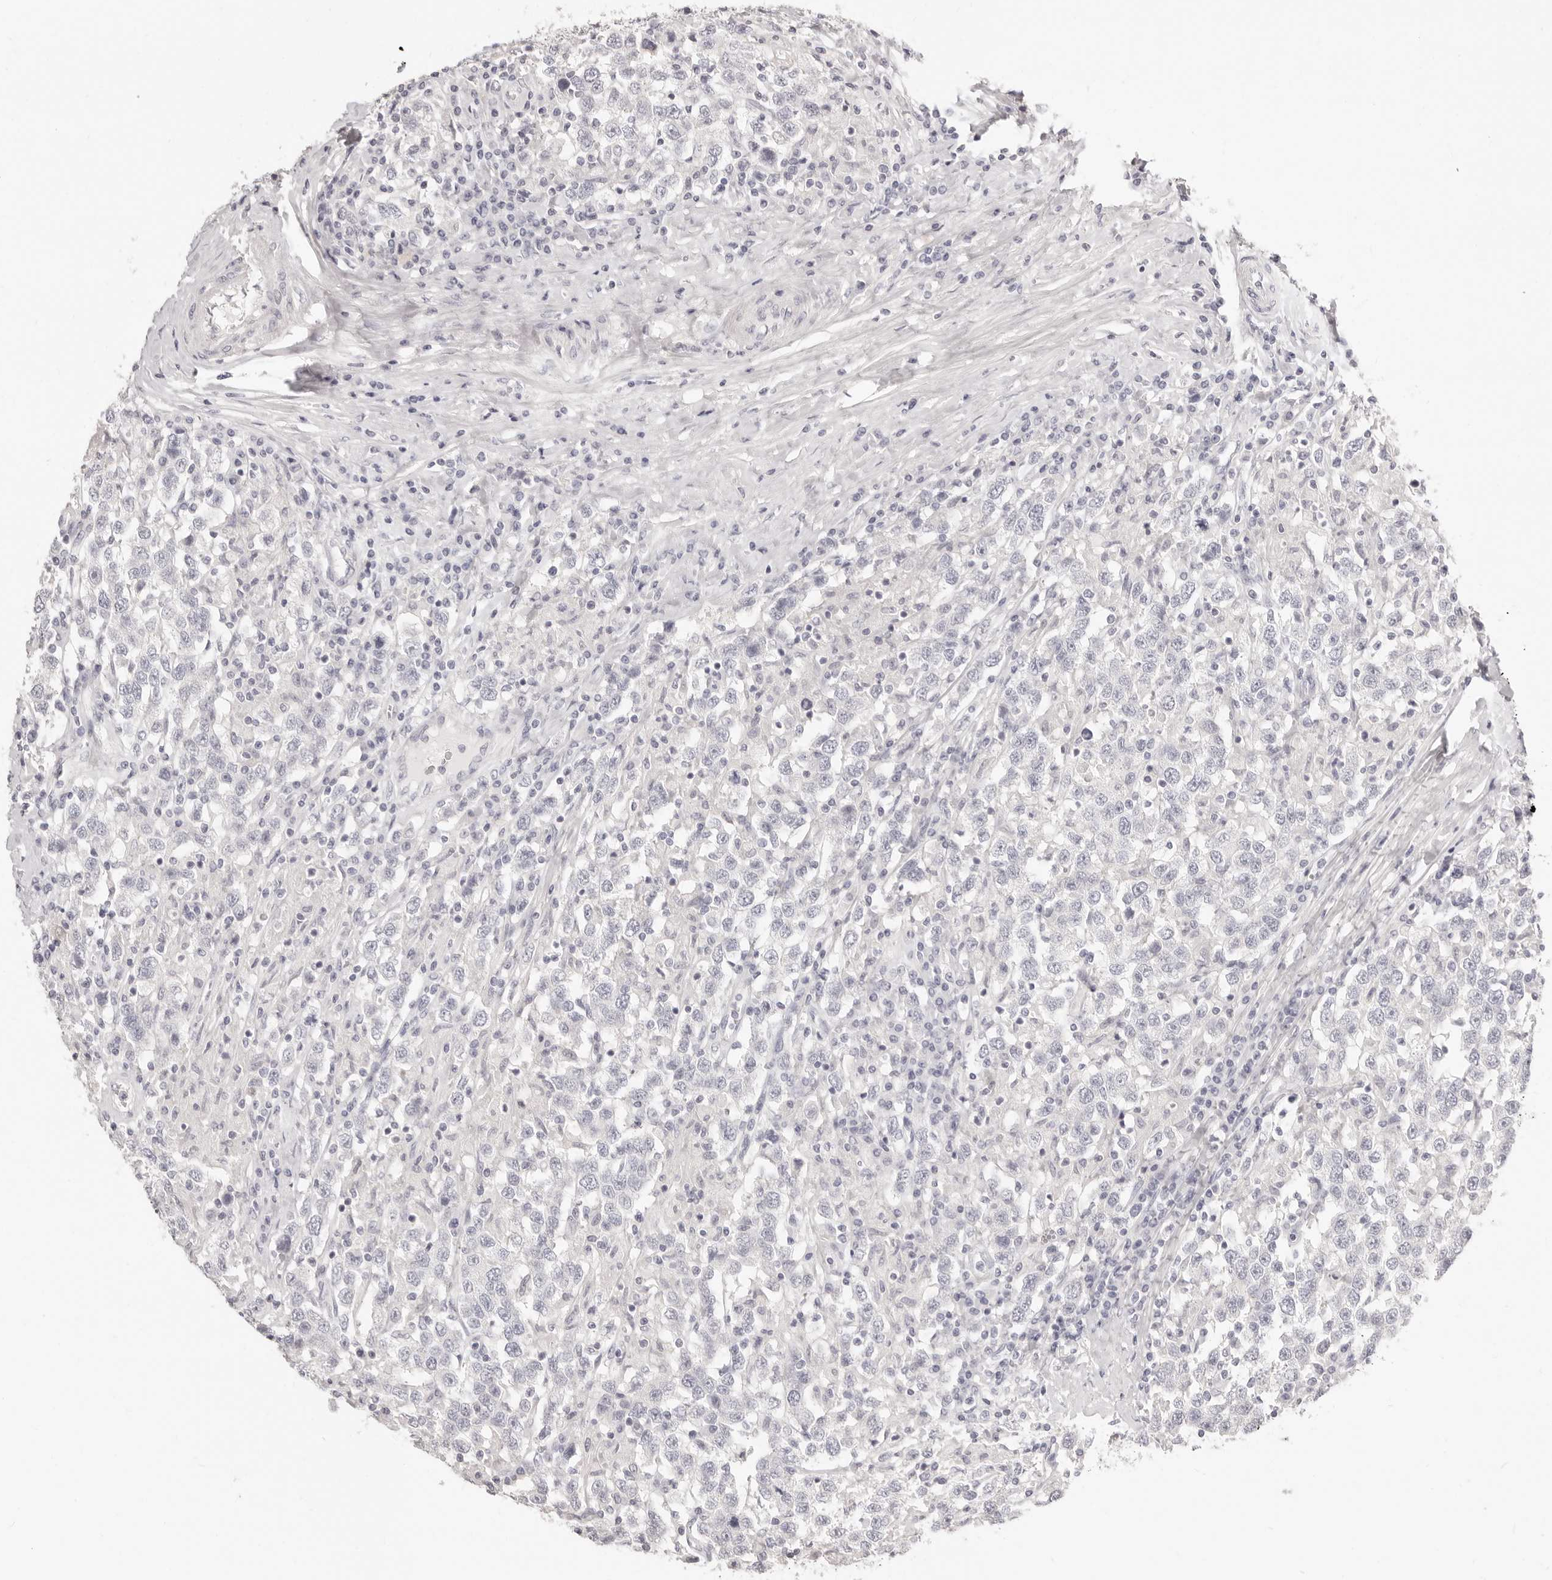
{"staining": {"intensity": "negative", "quantity": "none", "location": "none"}, "tissue": "testis cancer", "cell_type": "Tumor cells", "image_type": "cancer", "snomed": [{"axis": "morphology", "description": "Seminoma, NOS"}, {"axis": "topography", "description": "Testis"}], "caption": "Tumor cells are negative for protein expression in human seminoma (testis).", "gene": "FABP1", "patient": {"sex": "male", "age": 41}}